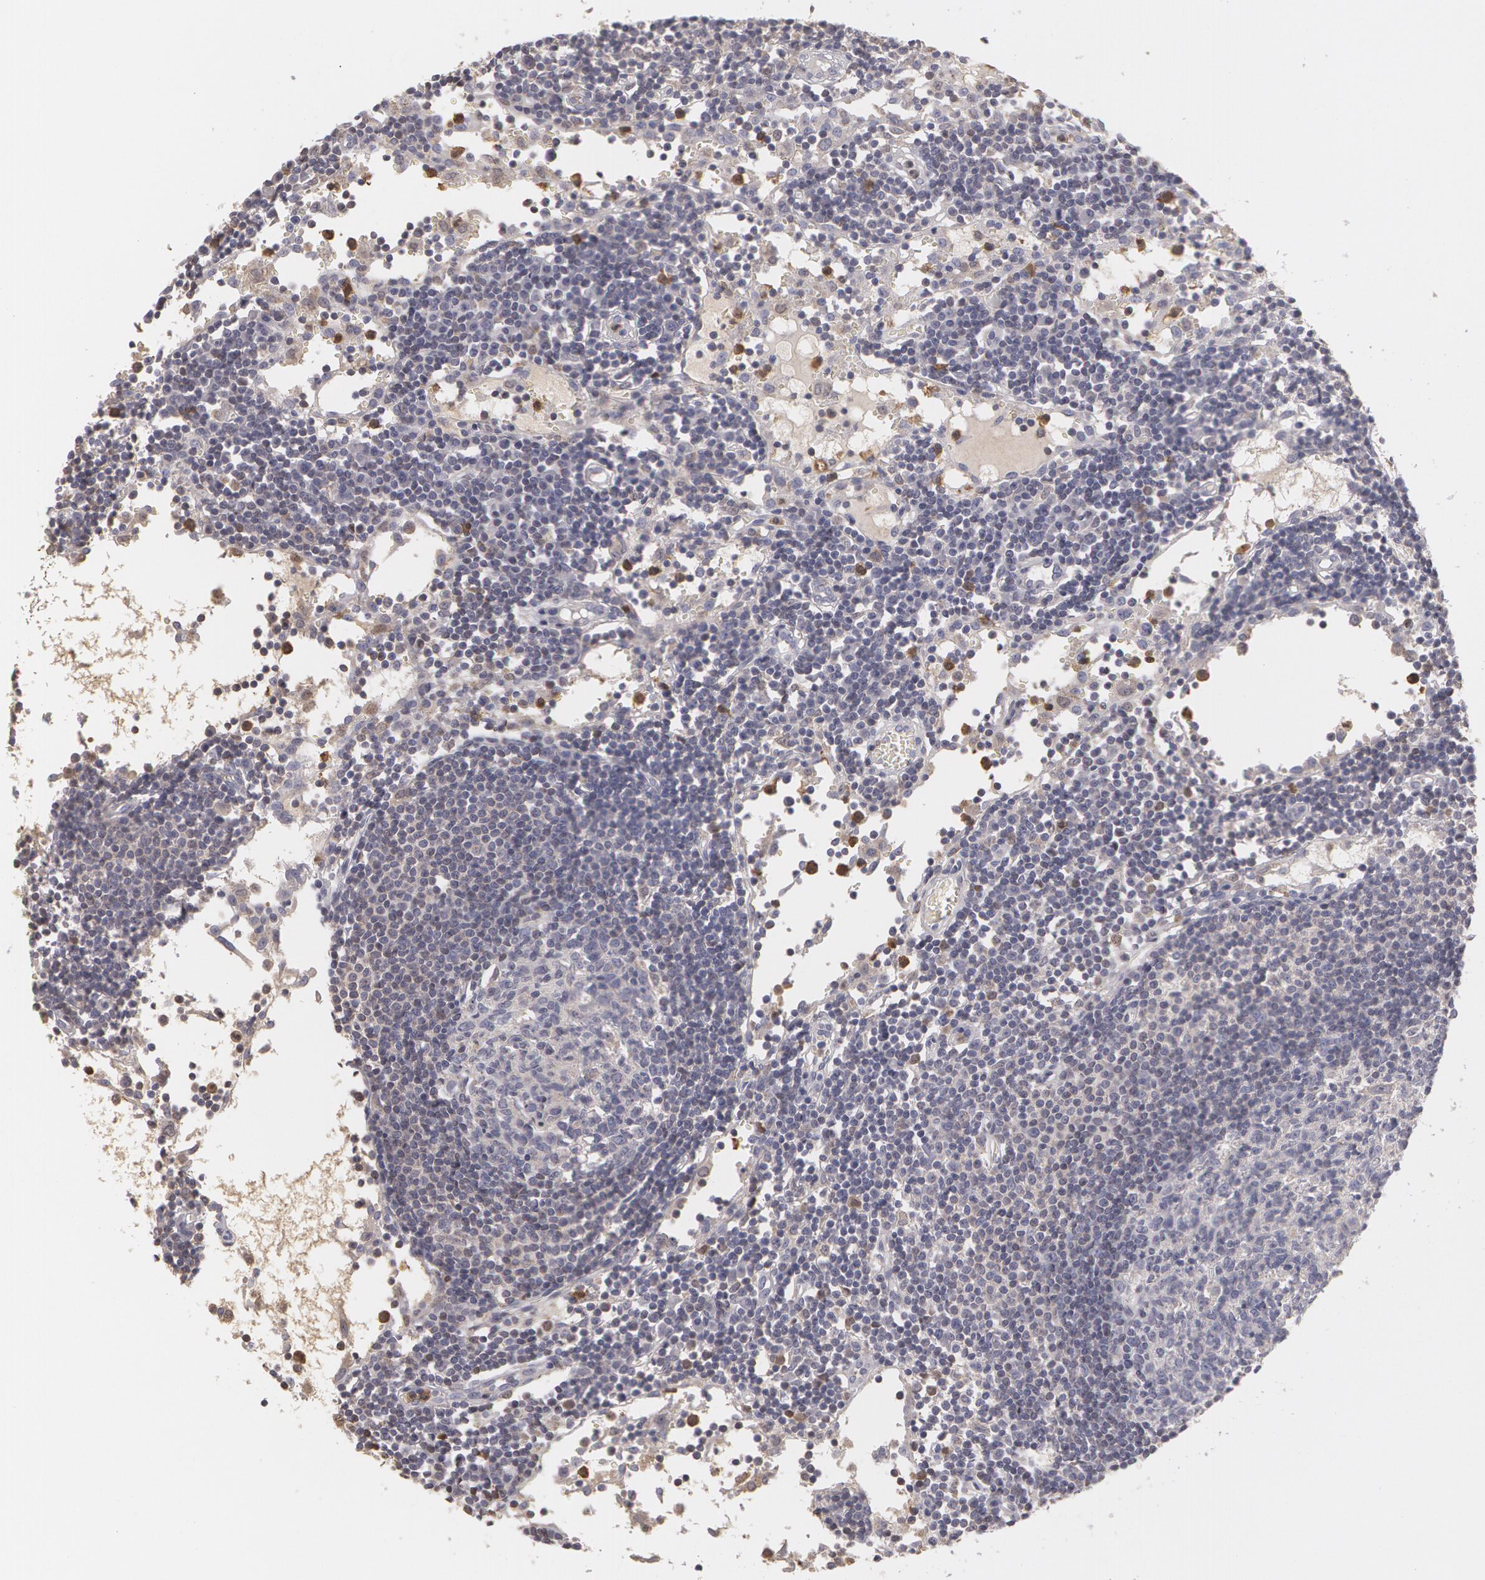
{"staining": {"intensity": "negative", "quantity": "none", "location": "none"}, "tissue": "lymph node", "cell_type": "Germinal center cells", "image_type": "normal", "snomed": [{"axis": "morphology", "description": "Normal tissue, NOS"}, {"axis": "topography", "description": "Lymph node"}], "caption": "DAB (3,3'-diaminobenzidine) immunohistochemical staining of unremarkable human lymph node exhibits no significant positivity in germinal center cells.", "gene": "CAT", "patient": {"sex": "female", "age": 55}}